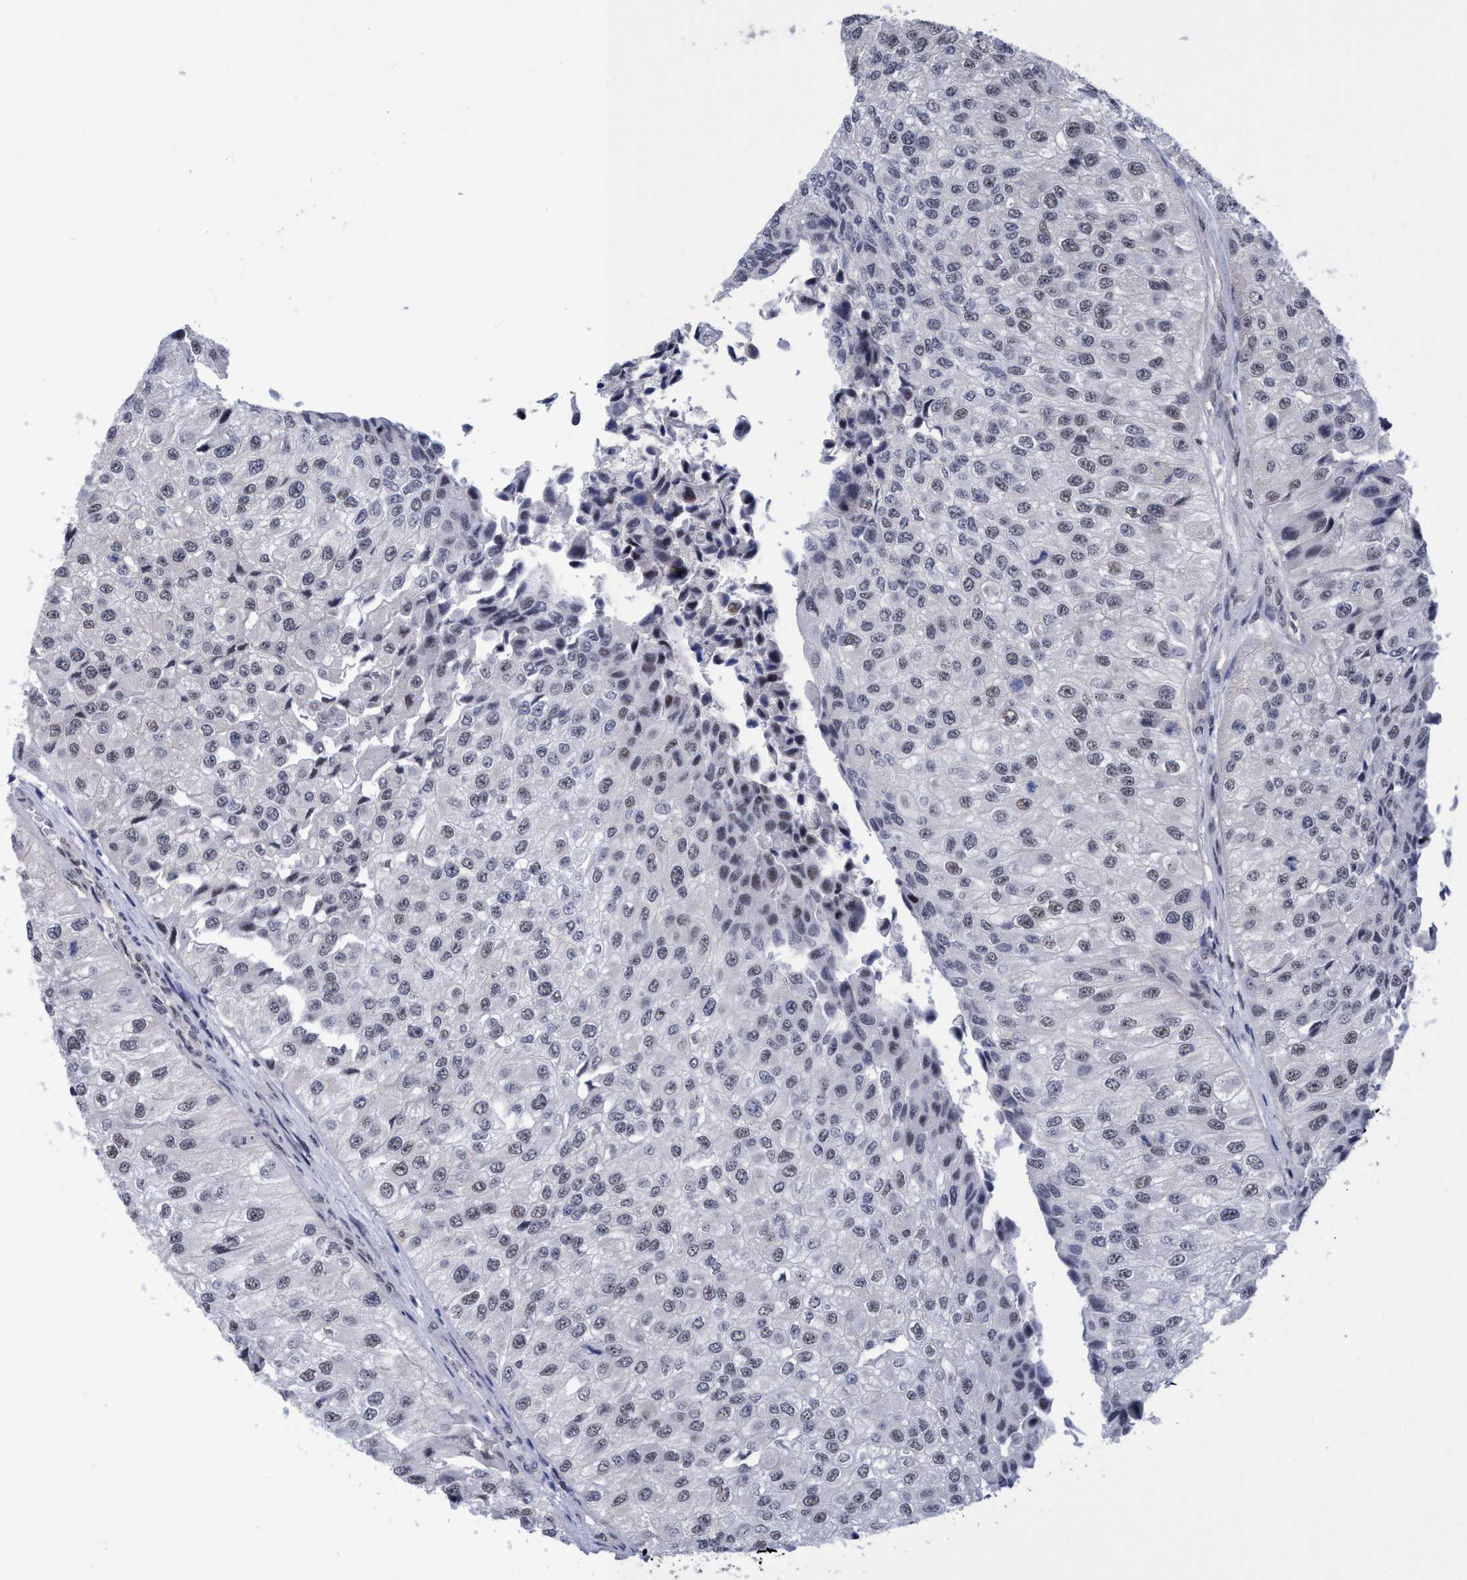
{"staining": {"intensity": "weak", "quantity": "<25%", "location": "nuclear"}, "tissue": "urothelial cancer", "cell_type": "Tumor cells", "image_type": "cancer", "snomed": [{"axis": "morphology", "description": "Urothelial carcinoma, High grade"}, {"axis": "topography", "description": "Kidney"}, {"axis": "topography", "description": "Urinary bladder"}], "caption": "Immunohistochemistry of human urothelial carcinoma (high-grade) shows no positivity in tumor cells.", "gene": "C9orf78", "patient": {"sex": "male", "age": 77}}